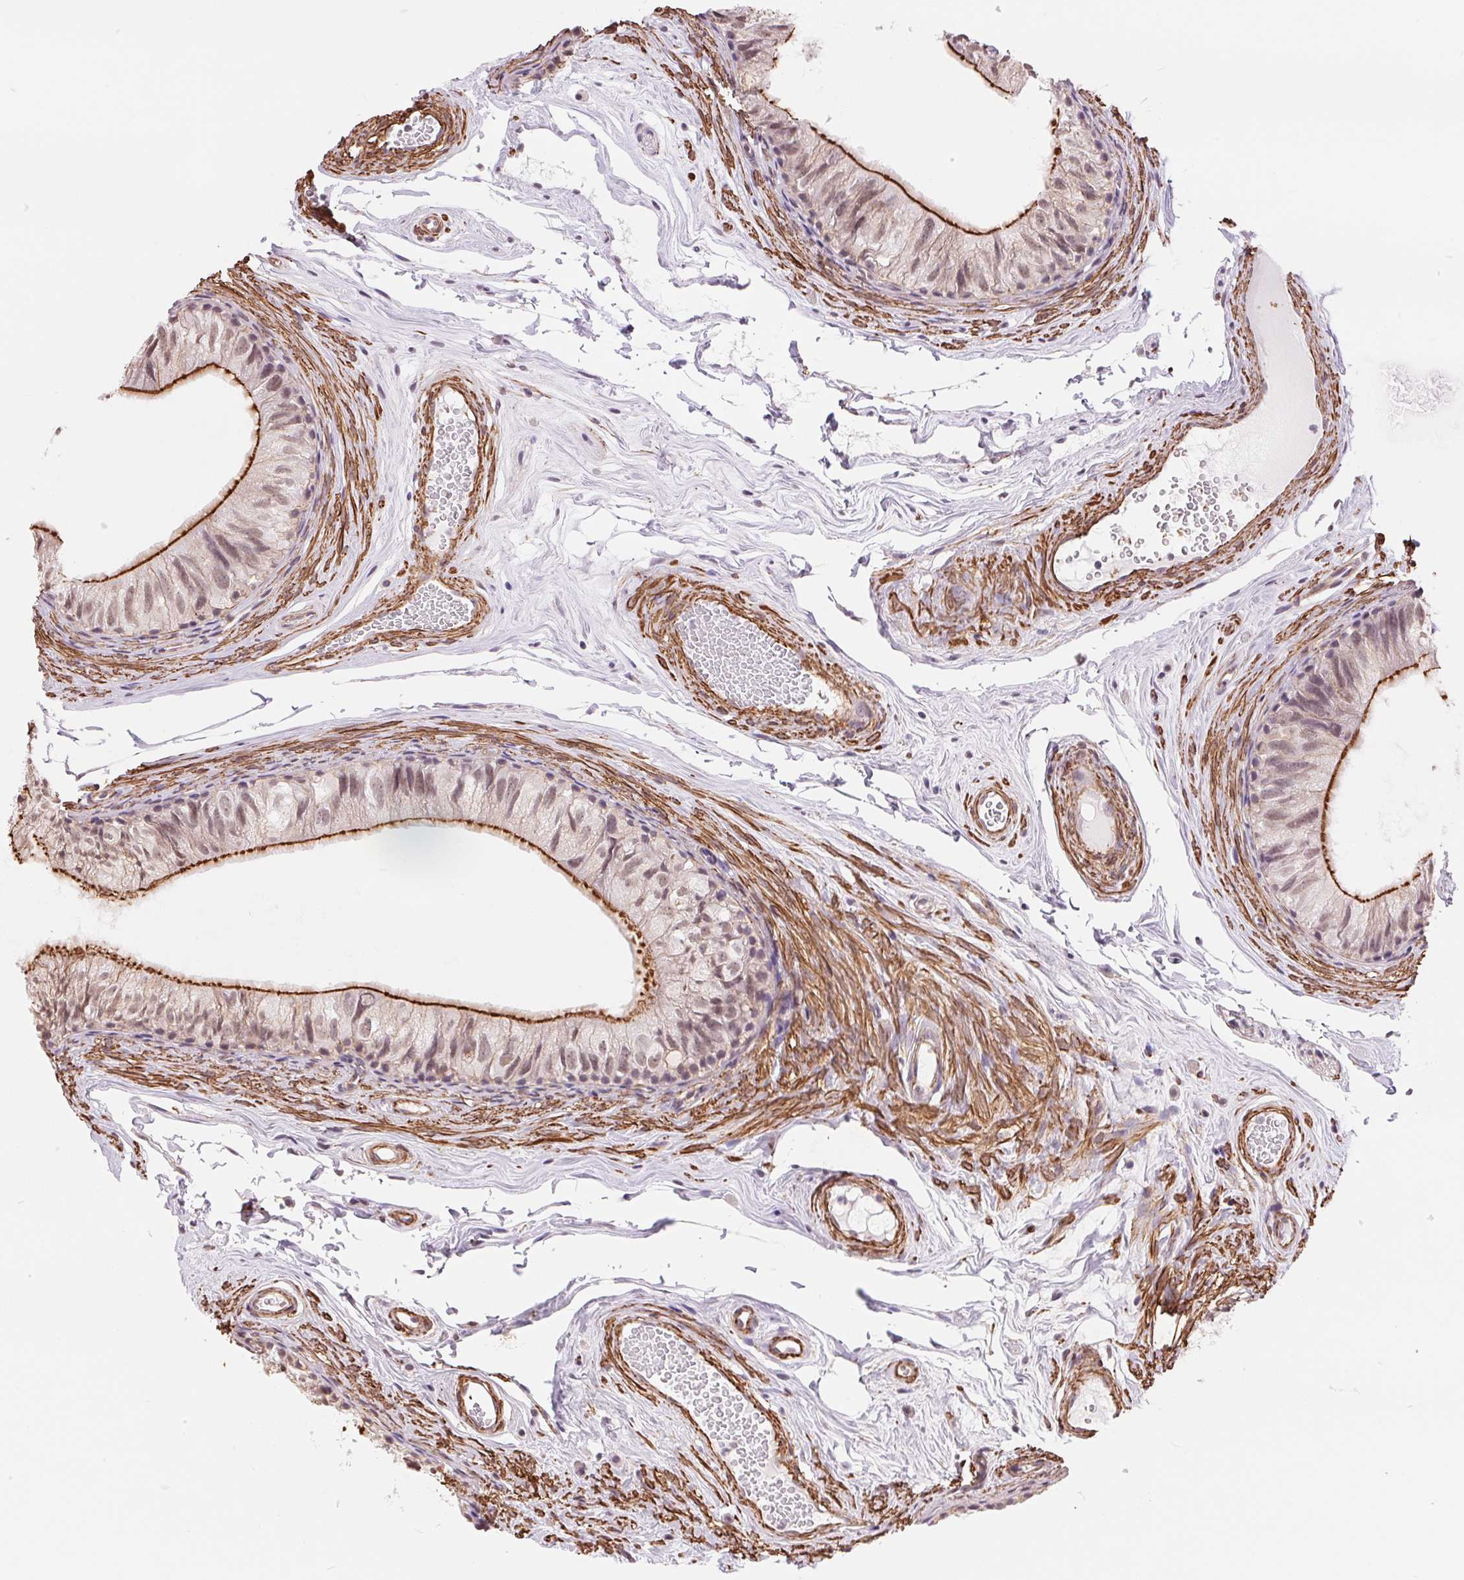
{"staining": {"intensity": "strong", "quantity": "<25%", "location": "cytoplasmic/membranous,nuclear"}, "tissue": "epididymis", "cell_type": "Glandular cells", "image_type": "normal", "snomed": [{"axis": "morphology", "description": "Normal tissue, NOS"}, {"axis": "topography", "description": "Epididymis"}], "caption": "Unremarkable epididymis reveals strong cytoplasmic/membranous,nuclear positivity in about <25% of glandular cells Ihc stains the protein of interest in brown and the nuclei are stained blue..", "gene": "BCAT1", "patient": {"sex": "male", "age": 45}}